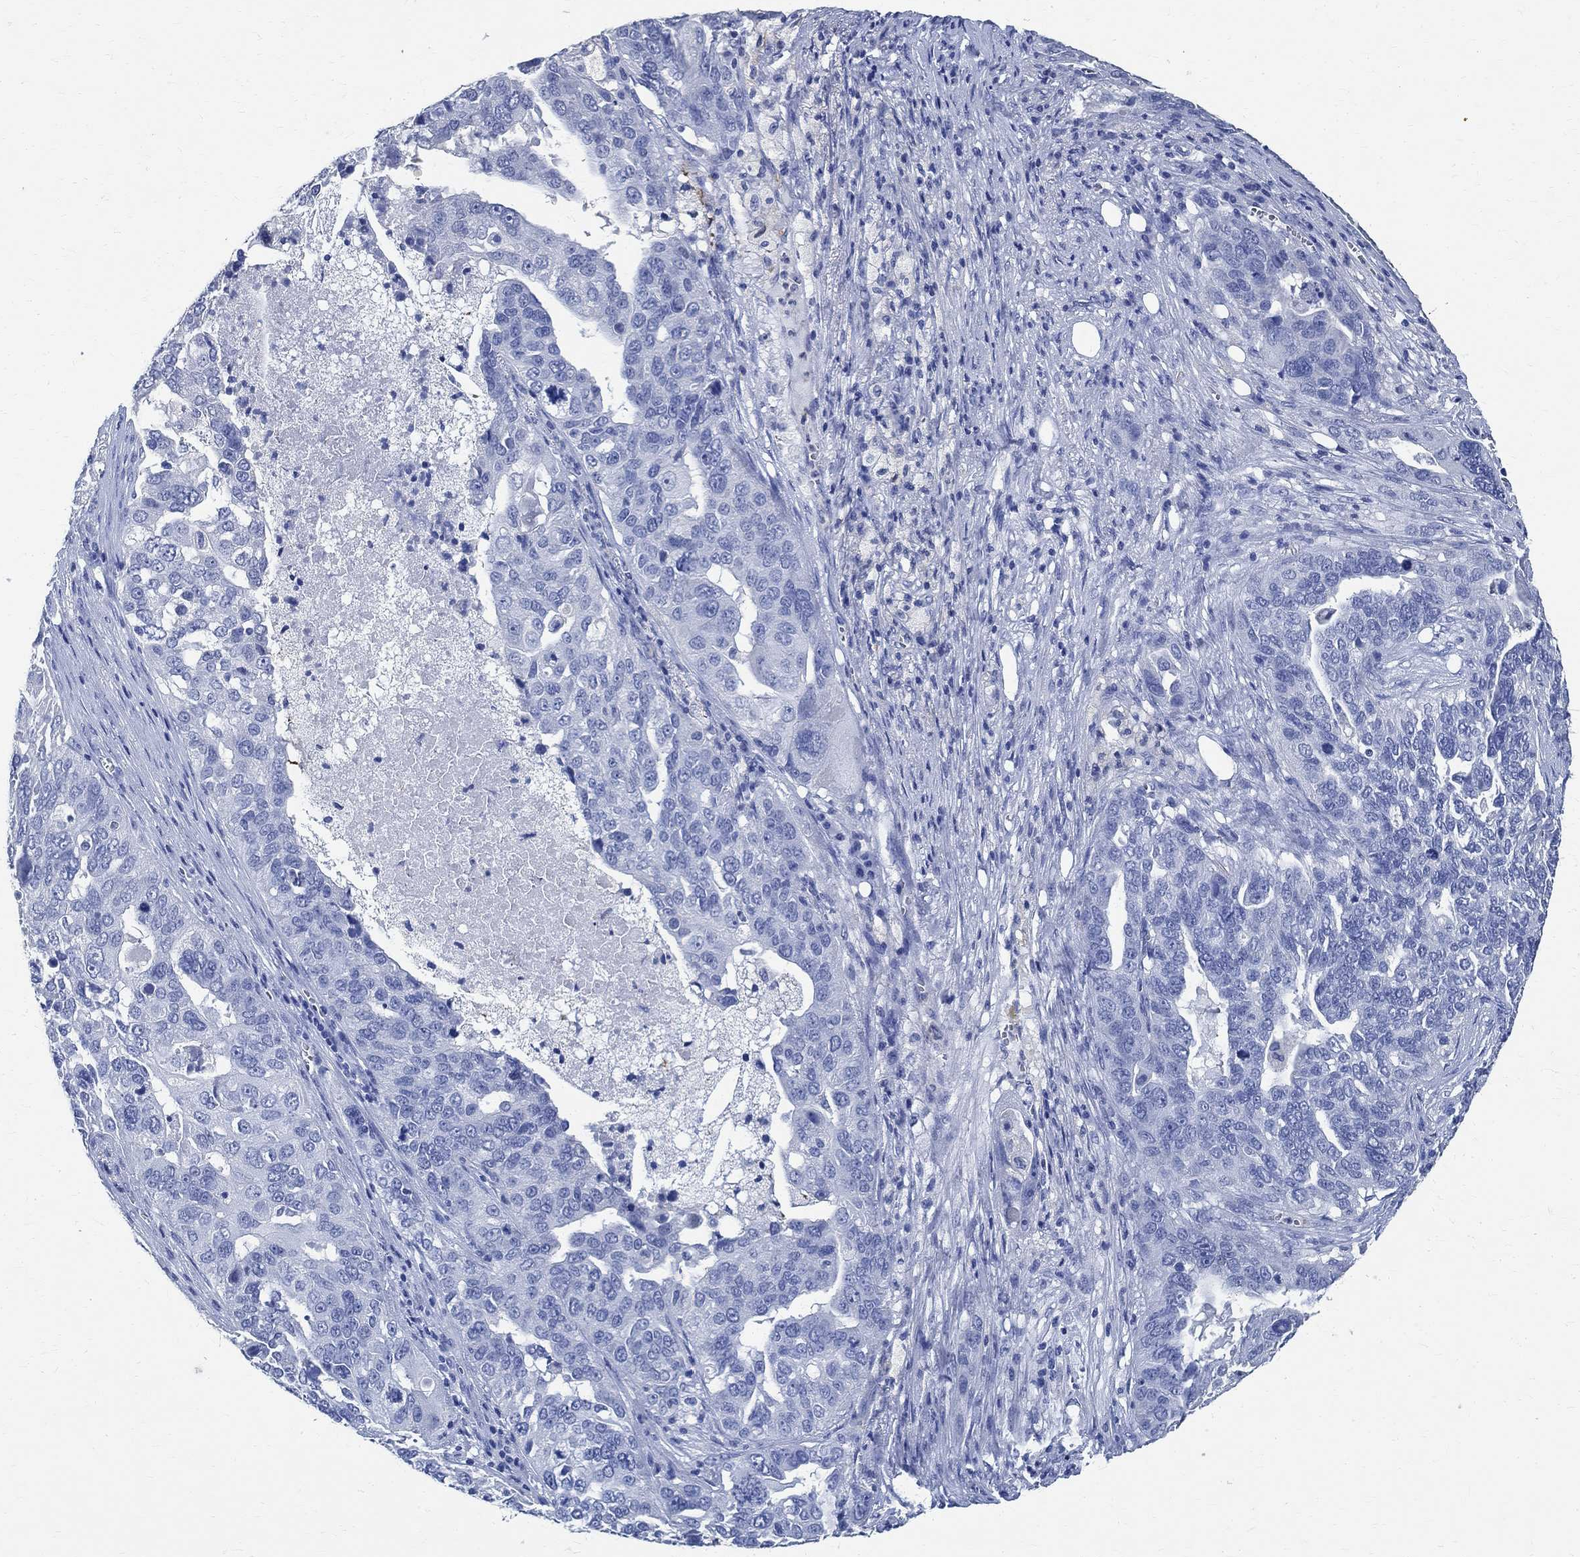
{"staining": {"intensity": "negative", "quantity": "none", "location": "none"}, "tissue": "ovarian cancer", "cell_type": "Tumor cells", "image_type": "cancer", "snomed": [{"axis": "morphology", "description": "Carcinoma, endometroid"}, {"axis": "topography", "description": "Soft tissue"}, {"axis": "topography", "description": "Ovary"}], "caption": "Tumor cells show no significant expression in ovarian endometroid carcinoma.", "gene": "TMEM221", "patient": {"sex": "female", "age": 52}}